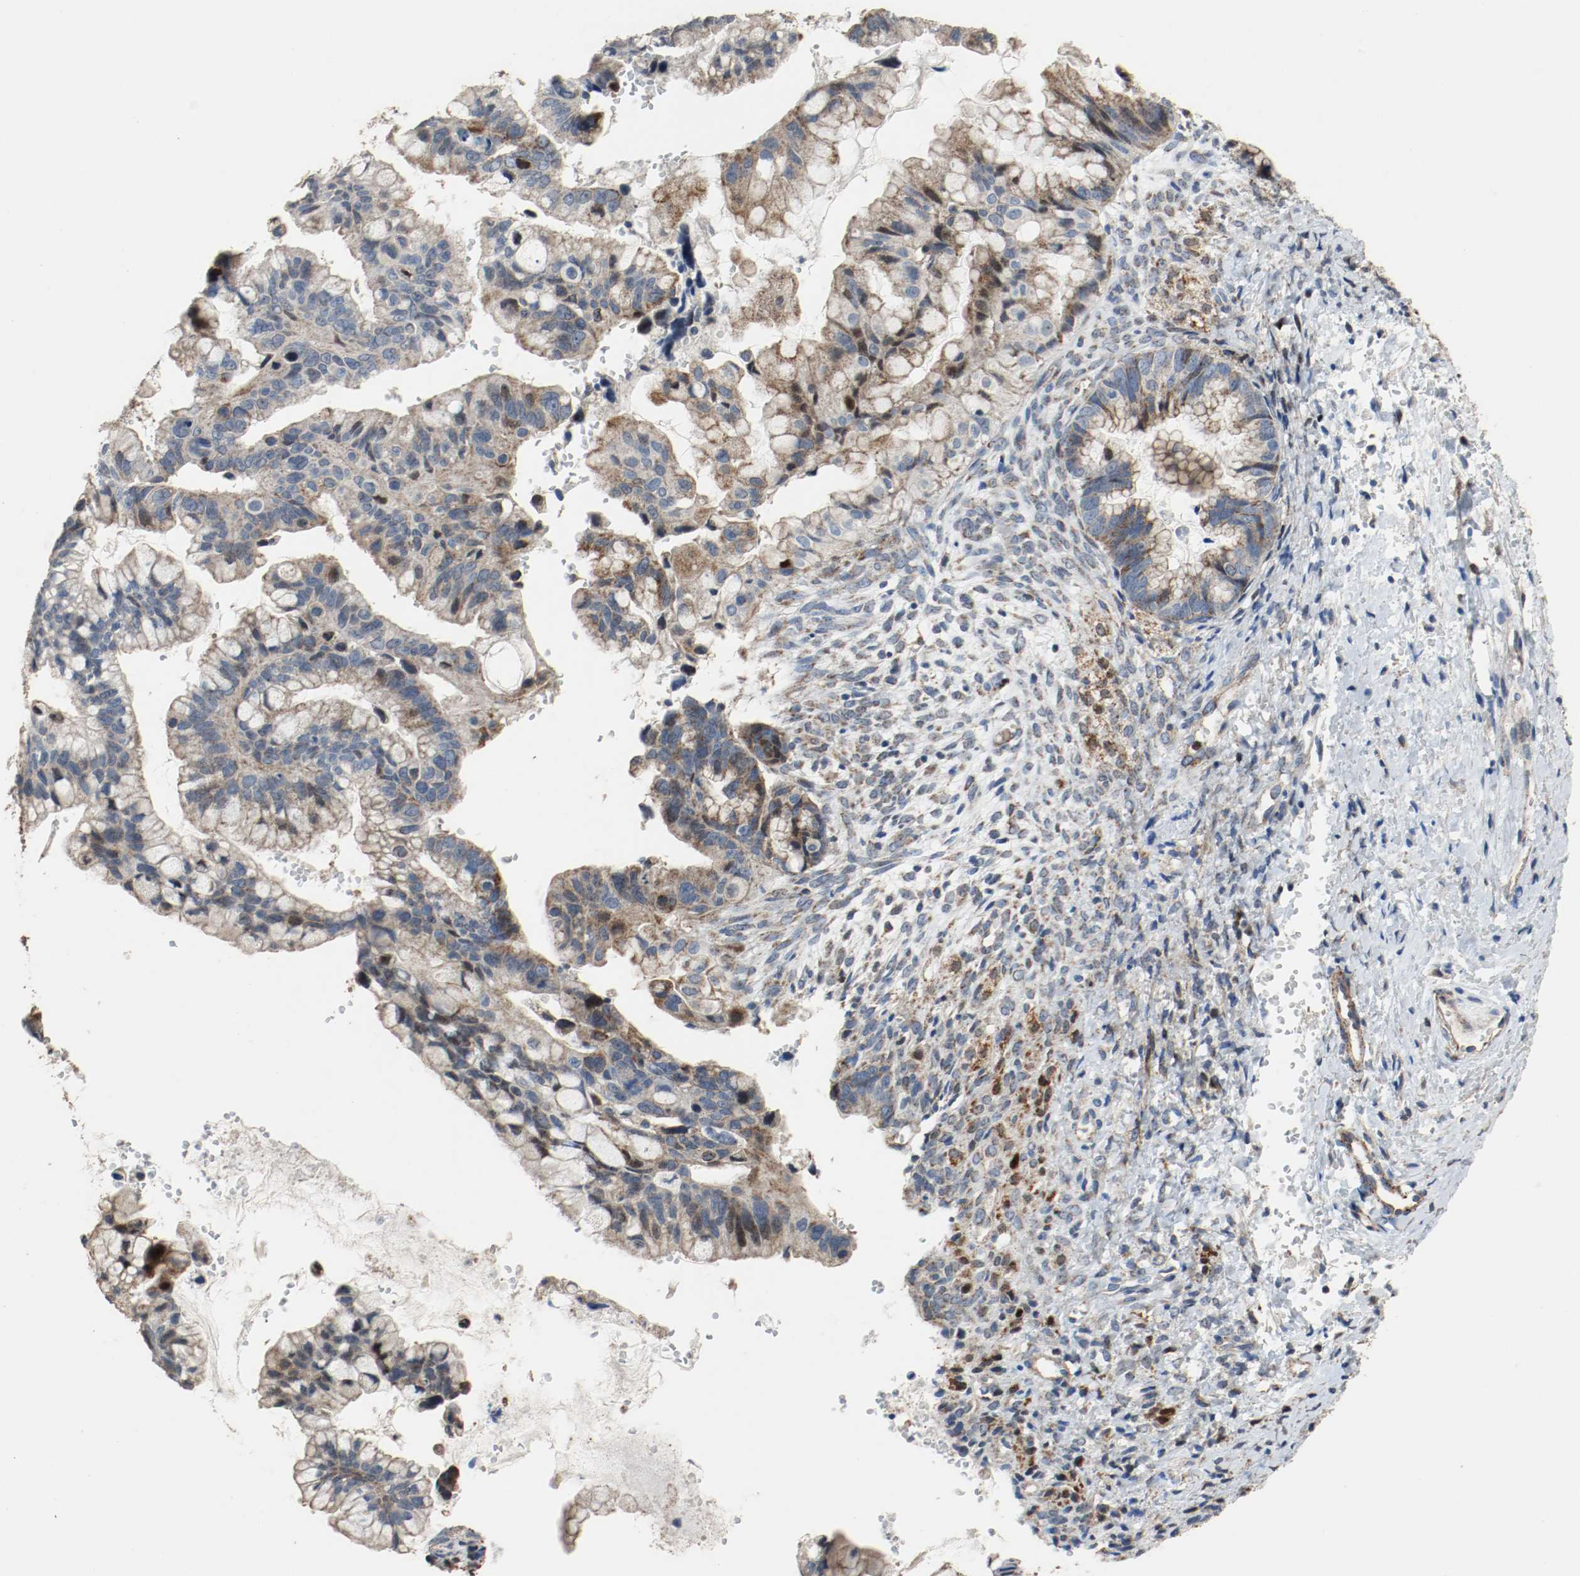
{"staining": {"intensity": "moderate", "quantity": ">75%", "location": "cytoplasmic/membranous,nuclear"}, "tissue": "ovarian cancer", "cell_type": "Tumor cells", "image_type": "cancer", "snomed": [{"axis": "morphology", "description": "Cystadenocarcinoma, mucinous, NOS"}, {"axis": "topography", "description": "Ovary"}], "caption": "The immunohistochemical stain highlights moderate cytoplasmic/membranous and nuclear staining in tumor cells of ovarian cancer (mucinous cystadenocarcinoma) tissue.", "gene": "ALDH4A1", "patient": {"sex": "female", "age": 36}}